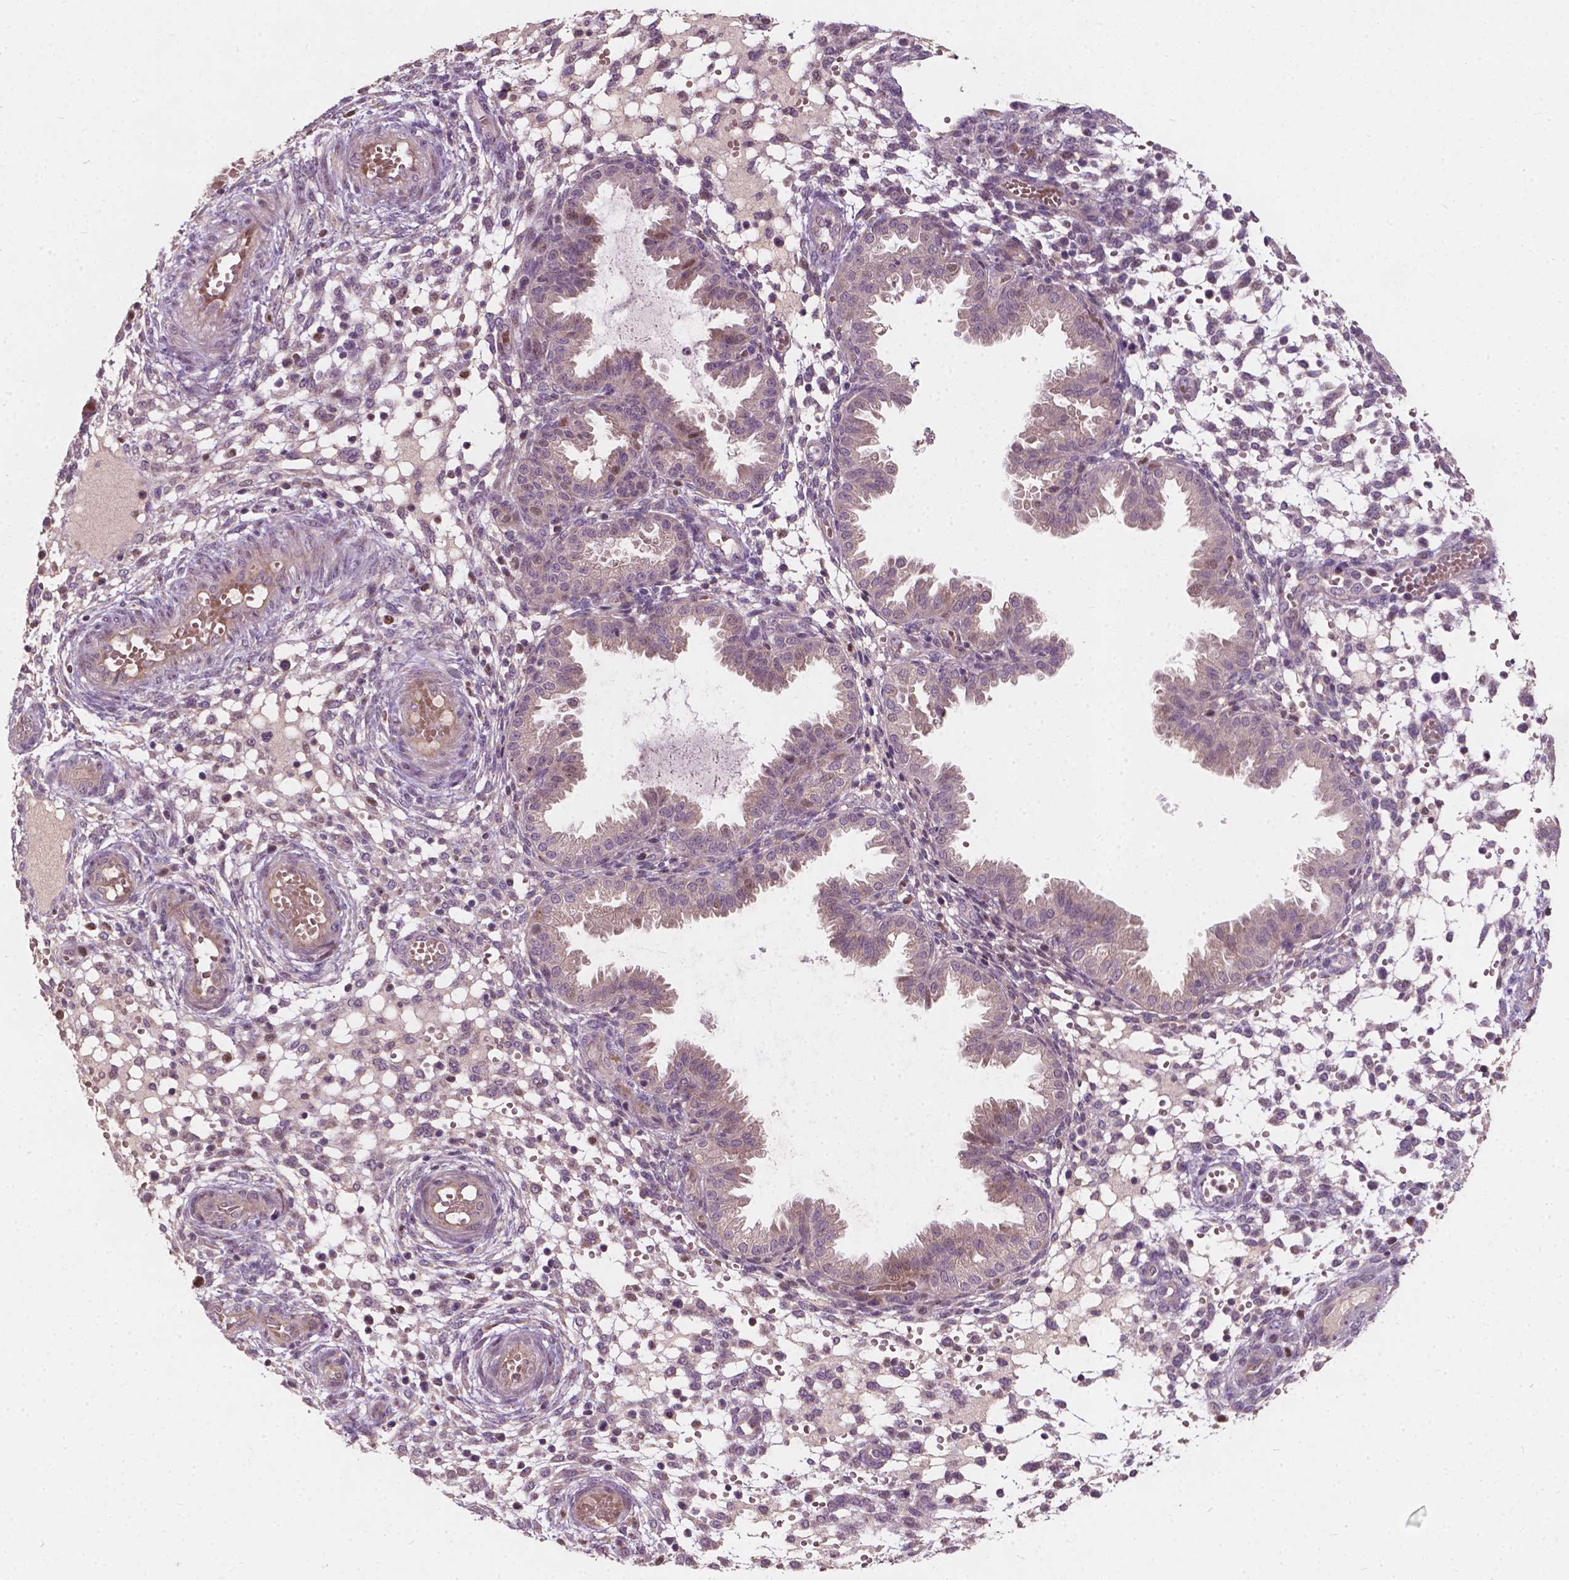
{"staining": {"intensity": "weak", "quantity": "<25%", "location": "cytoplasmic/membranous"}, "tissue": "endometrium", "cell_type": "Cells in endometrial stroma", "image_type": "normal", "snomed": [{"axis": "morphology", "description": "Normal tissue, NOS"}, {"axis": "topography", "description": "Endometrium"}], "caption": "High power microscopy image of an immunohistochemistry histopathology image of benign endometrium, revealing no significant staining in cells in endometrial stroma.", "gene": "DUSP16", "patient": {"sex": "female", "age": 33}}